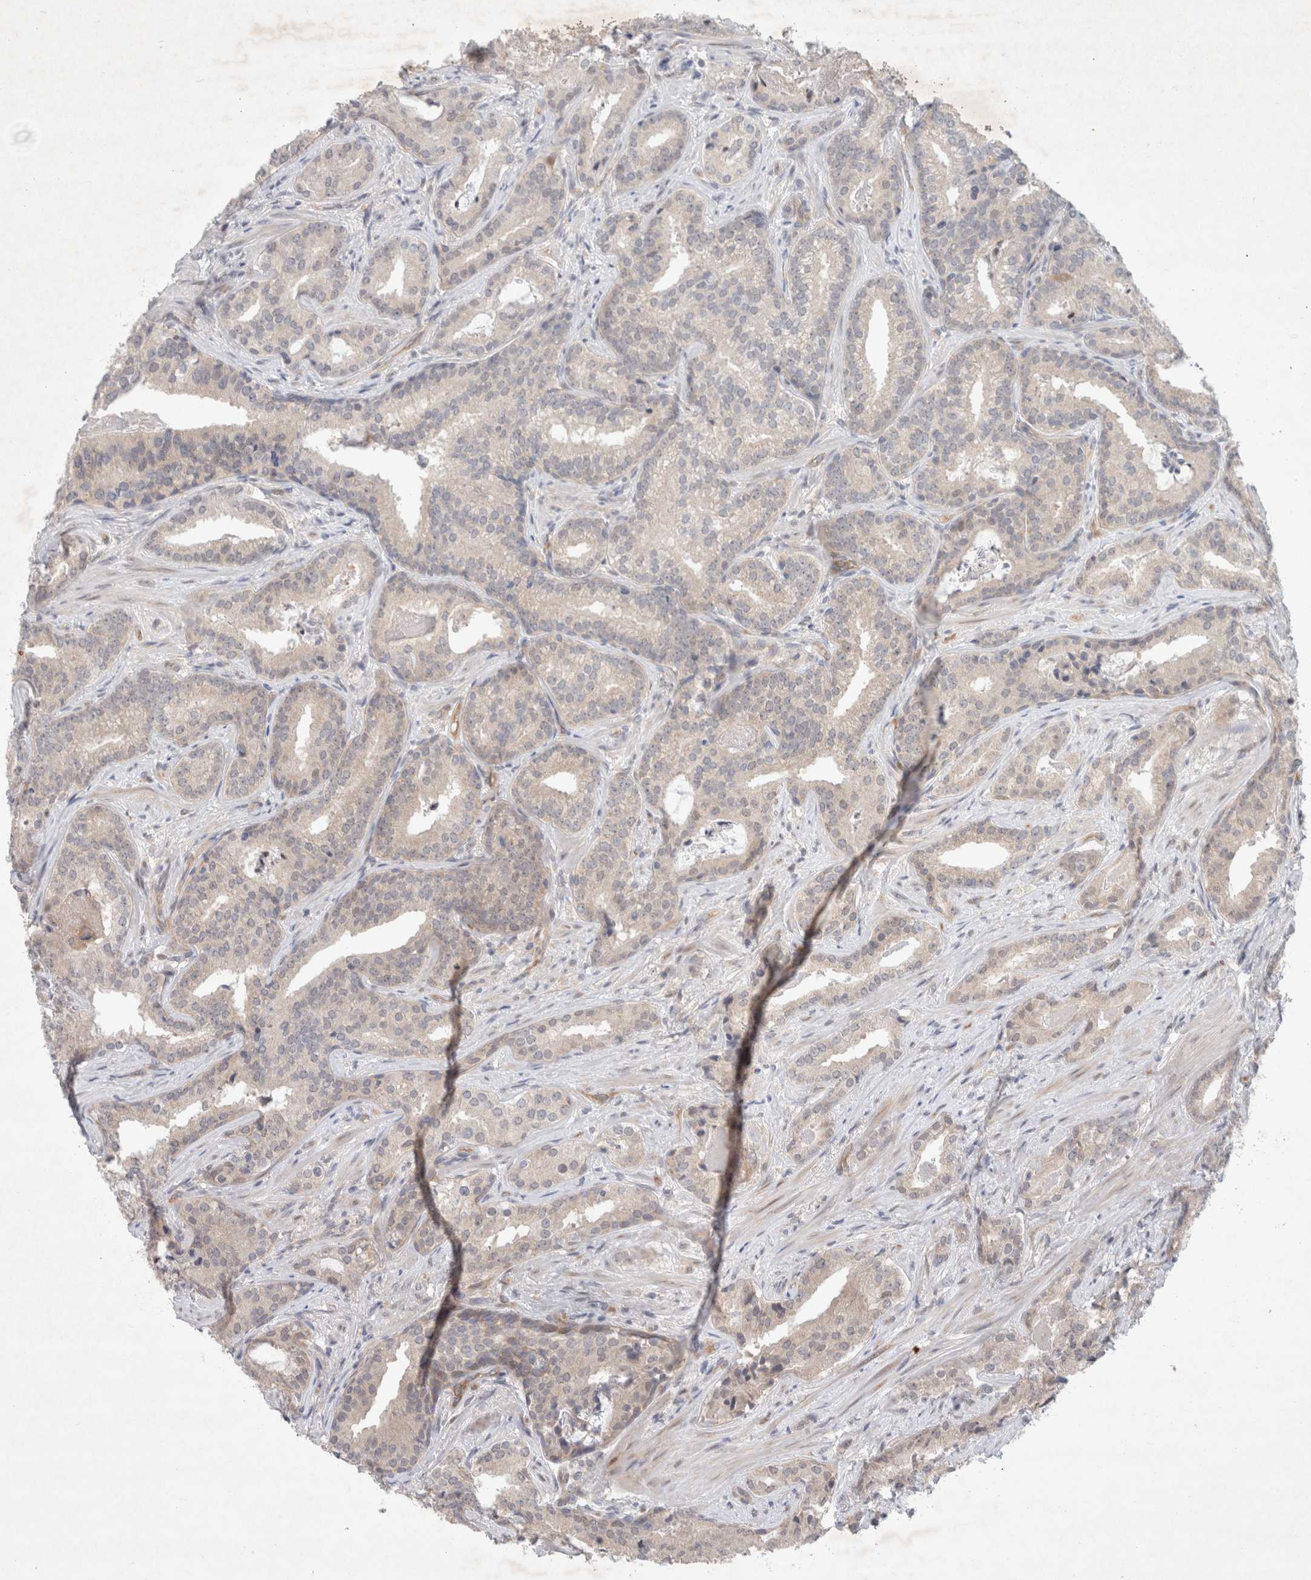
{"staining": {"intensity": "negative", "quantity": "none", "location": "none"}, "tissue": "prostate cancer", "cell_type": "Tumor cells", "image_type": "cancer", "snomed": [{"axis": "morphology", "description": "Adenocarcinoma, Low grade"}, {"axis": "topography", "description": "Prostate"}], "caption": "DAB immunohistochemical staining of human low-grade adenocarcinoma (prostate) demonstrates no significant positivity in tumor cells.", "gene": "RASAL2", "patient": {"sex": "male", "age": 67}}